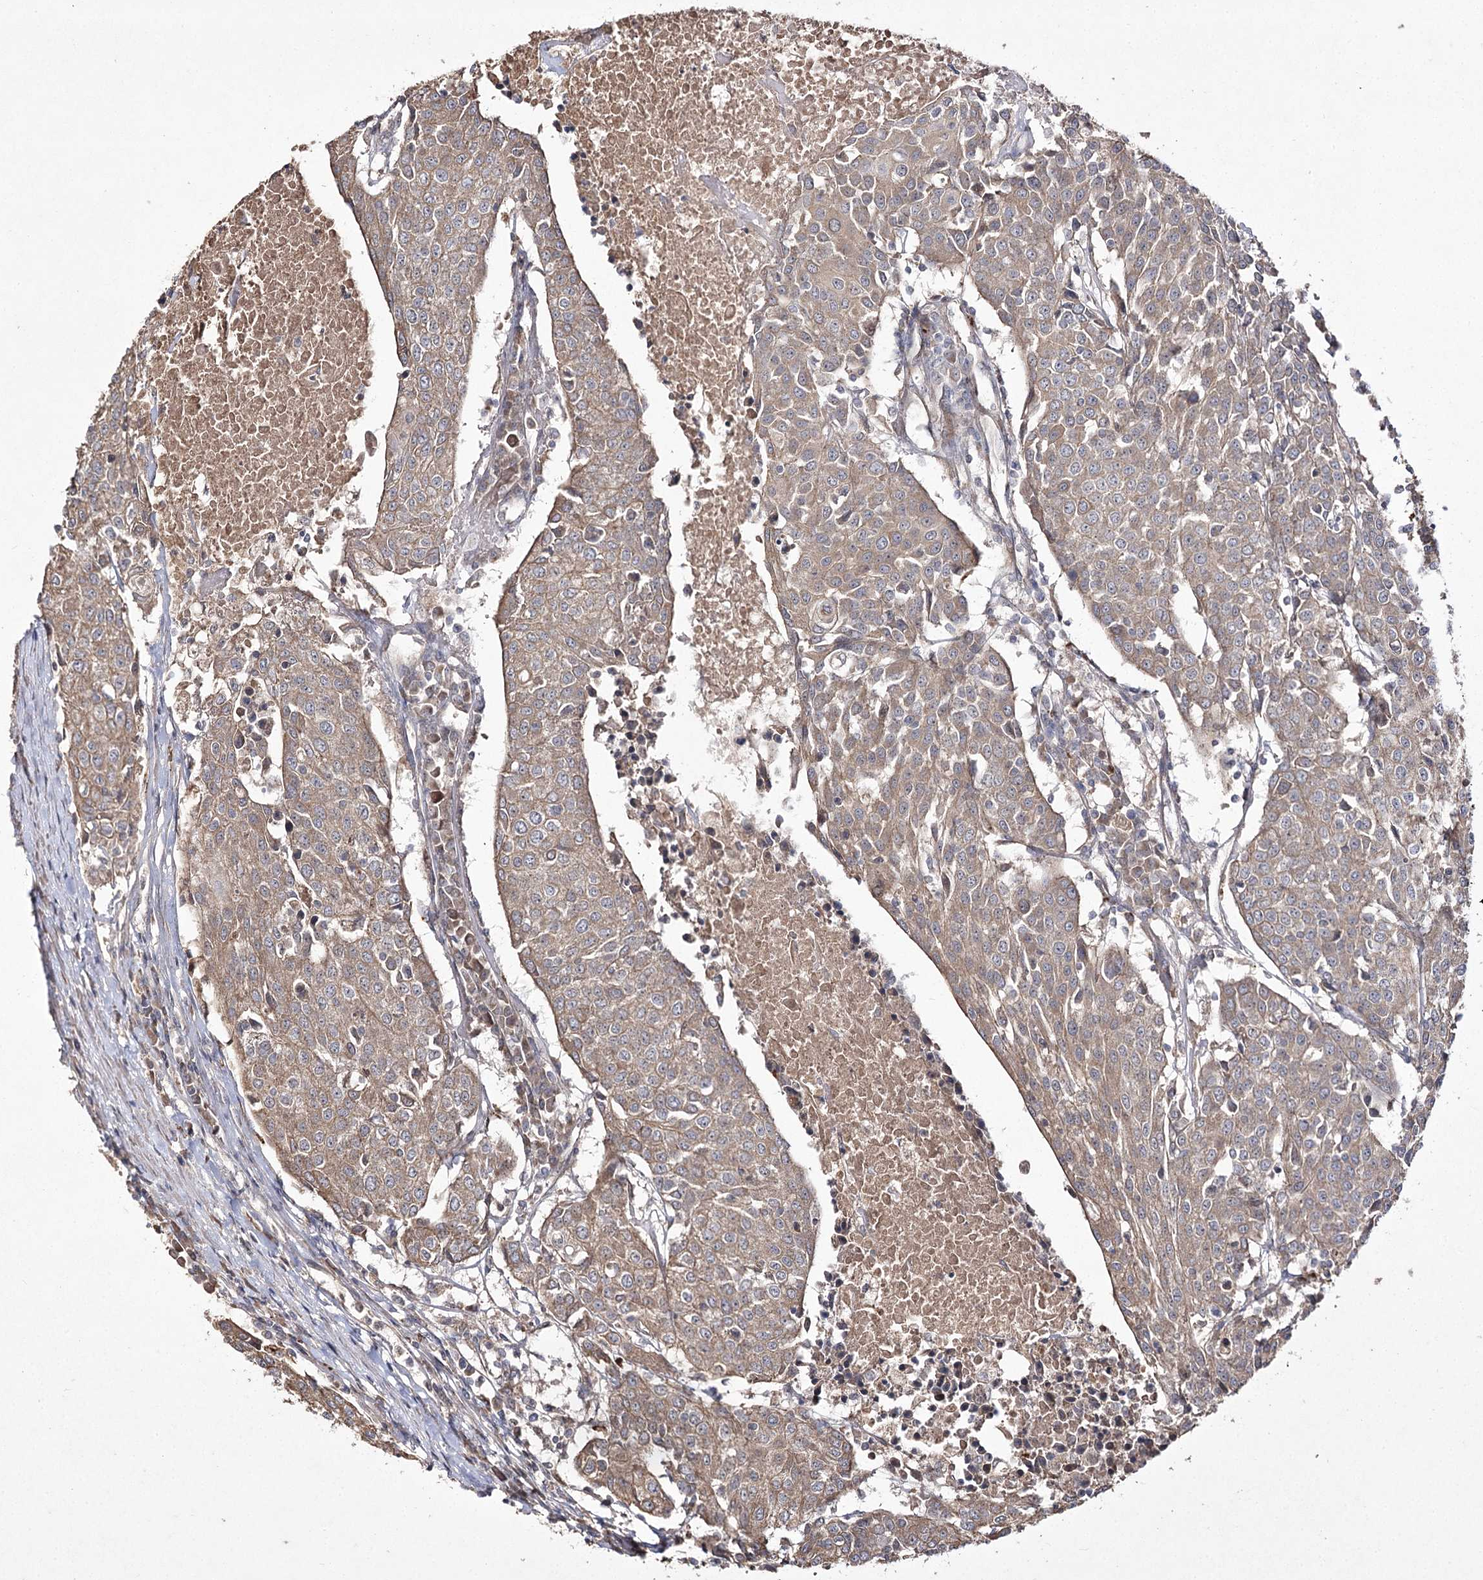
{"staining": {"intensity": "moderate", "quantity": ">75%", "location": "cytoplasmic/membranous"}, "tissue": "urothelial cancer", "cell_type": "Tumor cells", "image_type": "cancer", "snomed": [{"axis": "morphology", "description": "Urothelial carcinoma, High grade"}, {"axis": "topography", "description": "Urinary bladder"}], "caption": "DAB immunohistochemical staining of human urothelial cancer exhibits moderate cytoplasmic/membranous protein positivity in approximately >75% of tumor cells. (DAB IHC, brown staining for protein, blue staining for nuclei).", "gene": "FANCL", "patient": {"sex": "female", "age": 85}}